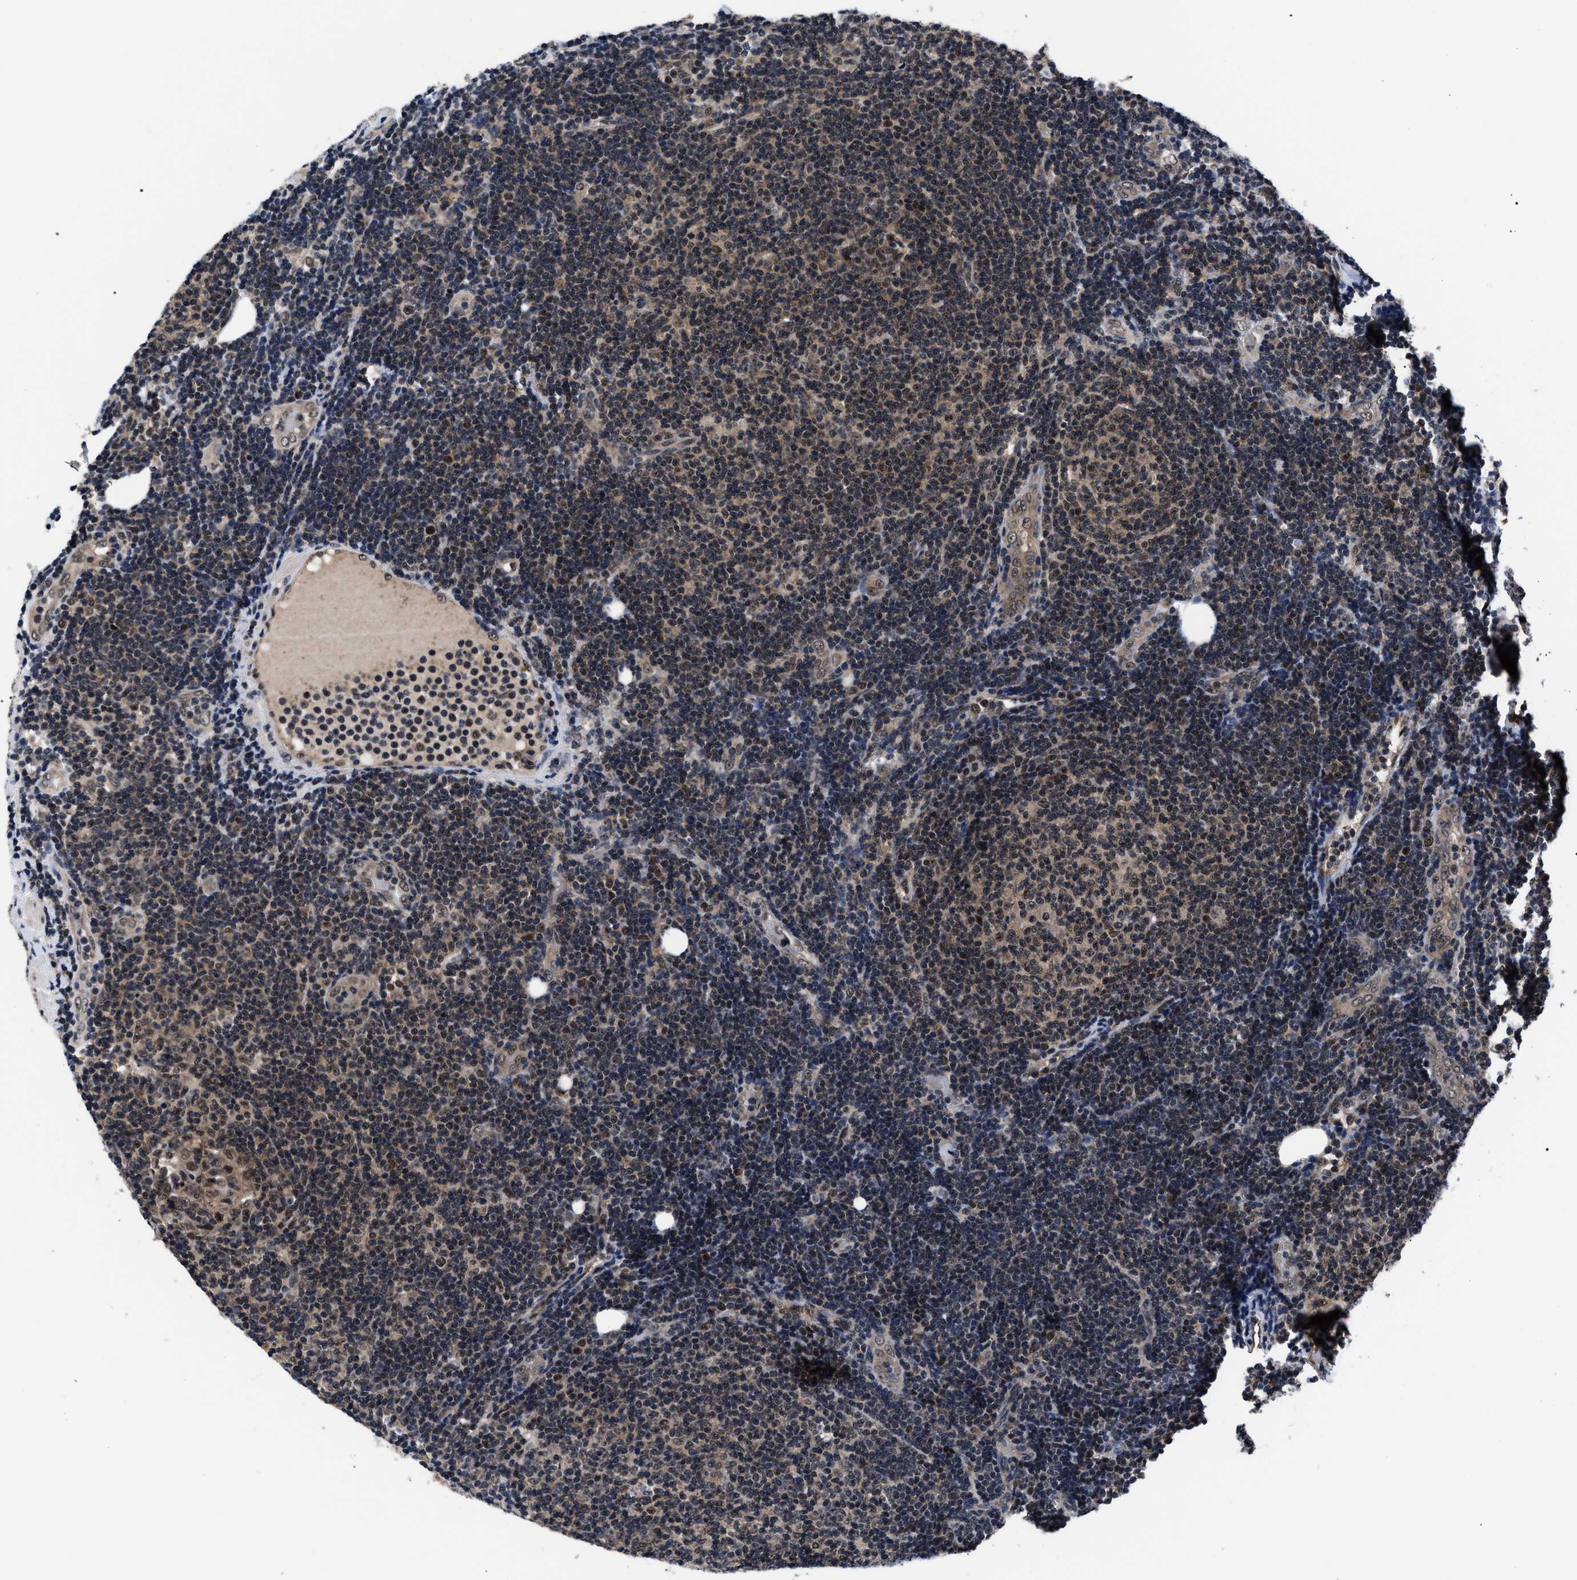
{"staining": {"intensity": "moderate", "quantity": "<25%", "location": "cytoplasmic/membranous,nuclear"}, "tissue": "lymphoma", "cell_type": "Tumor cells", "image_type": "cancer", "snomed": [{"axis": "morphology", "description": "Malignant lymphoma, non-Hodgkin's type, Low grade"}, {"axis": "topography", "description": "Lymph node"}], "caption": "Human lymphoma stained for a protein (brown) exhibits moderate cytoplasmic/membranous and nuclear positive staining in about <25% of tumor cells.", "gene": "CSNK2A1", "patient": {"sex": "male", "age": 83}}